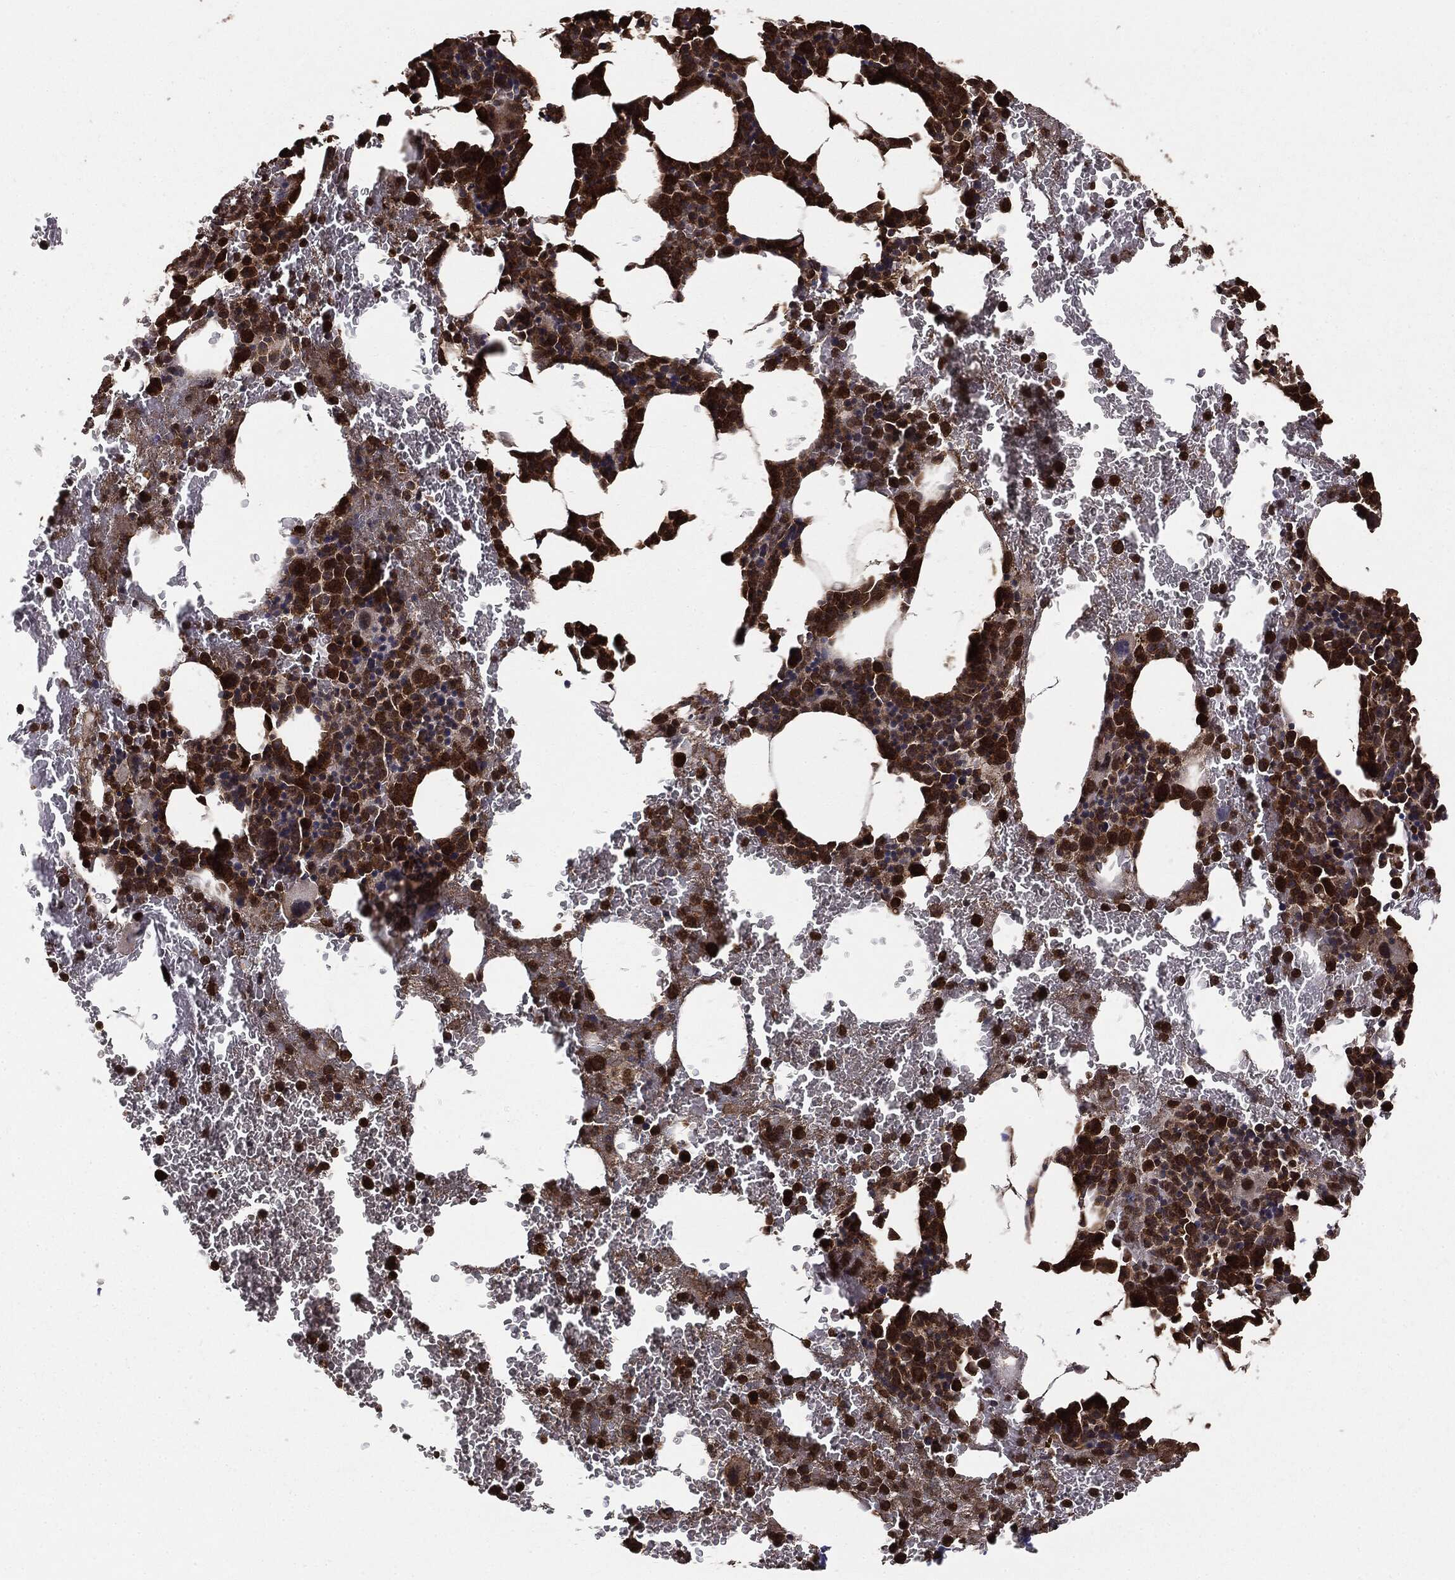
{"staining": {"intensity": "strong", "quantity": "25%-75%", "location": "cytoplasmic/membranous,nuclear"}, "tissue": "bone marrow", "cell_type": "Hematopoietic cells", "image_type": "normal", "snomed": [{"axis": "morphology", "description": "Normal tissue, NOS"}, {"axis": "topography", "description": "Bone marrow"}], "caption": "IHC staining of unremarkable bone marrow, which shows high levels of strong cytoplasmic/membranous,nuclear expression in about 25%-75% of hematopoietic cells indicating strong cytoplasmic/membranous,nuclear protein staining. The staining was performed using DAB (brown) for protein detection and nuclei were counterstained in hematoxylin (blue).", "gene": "NME1", "patient": {"sex": "male", "age": 91}}